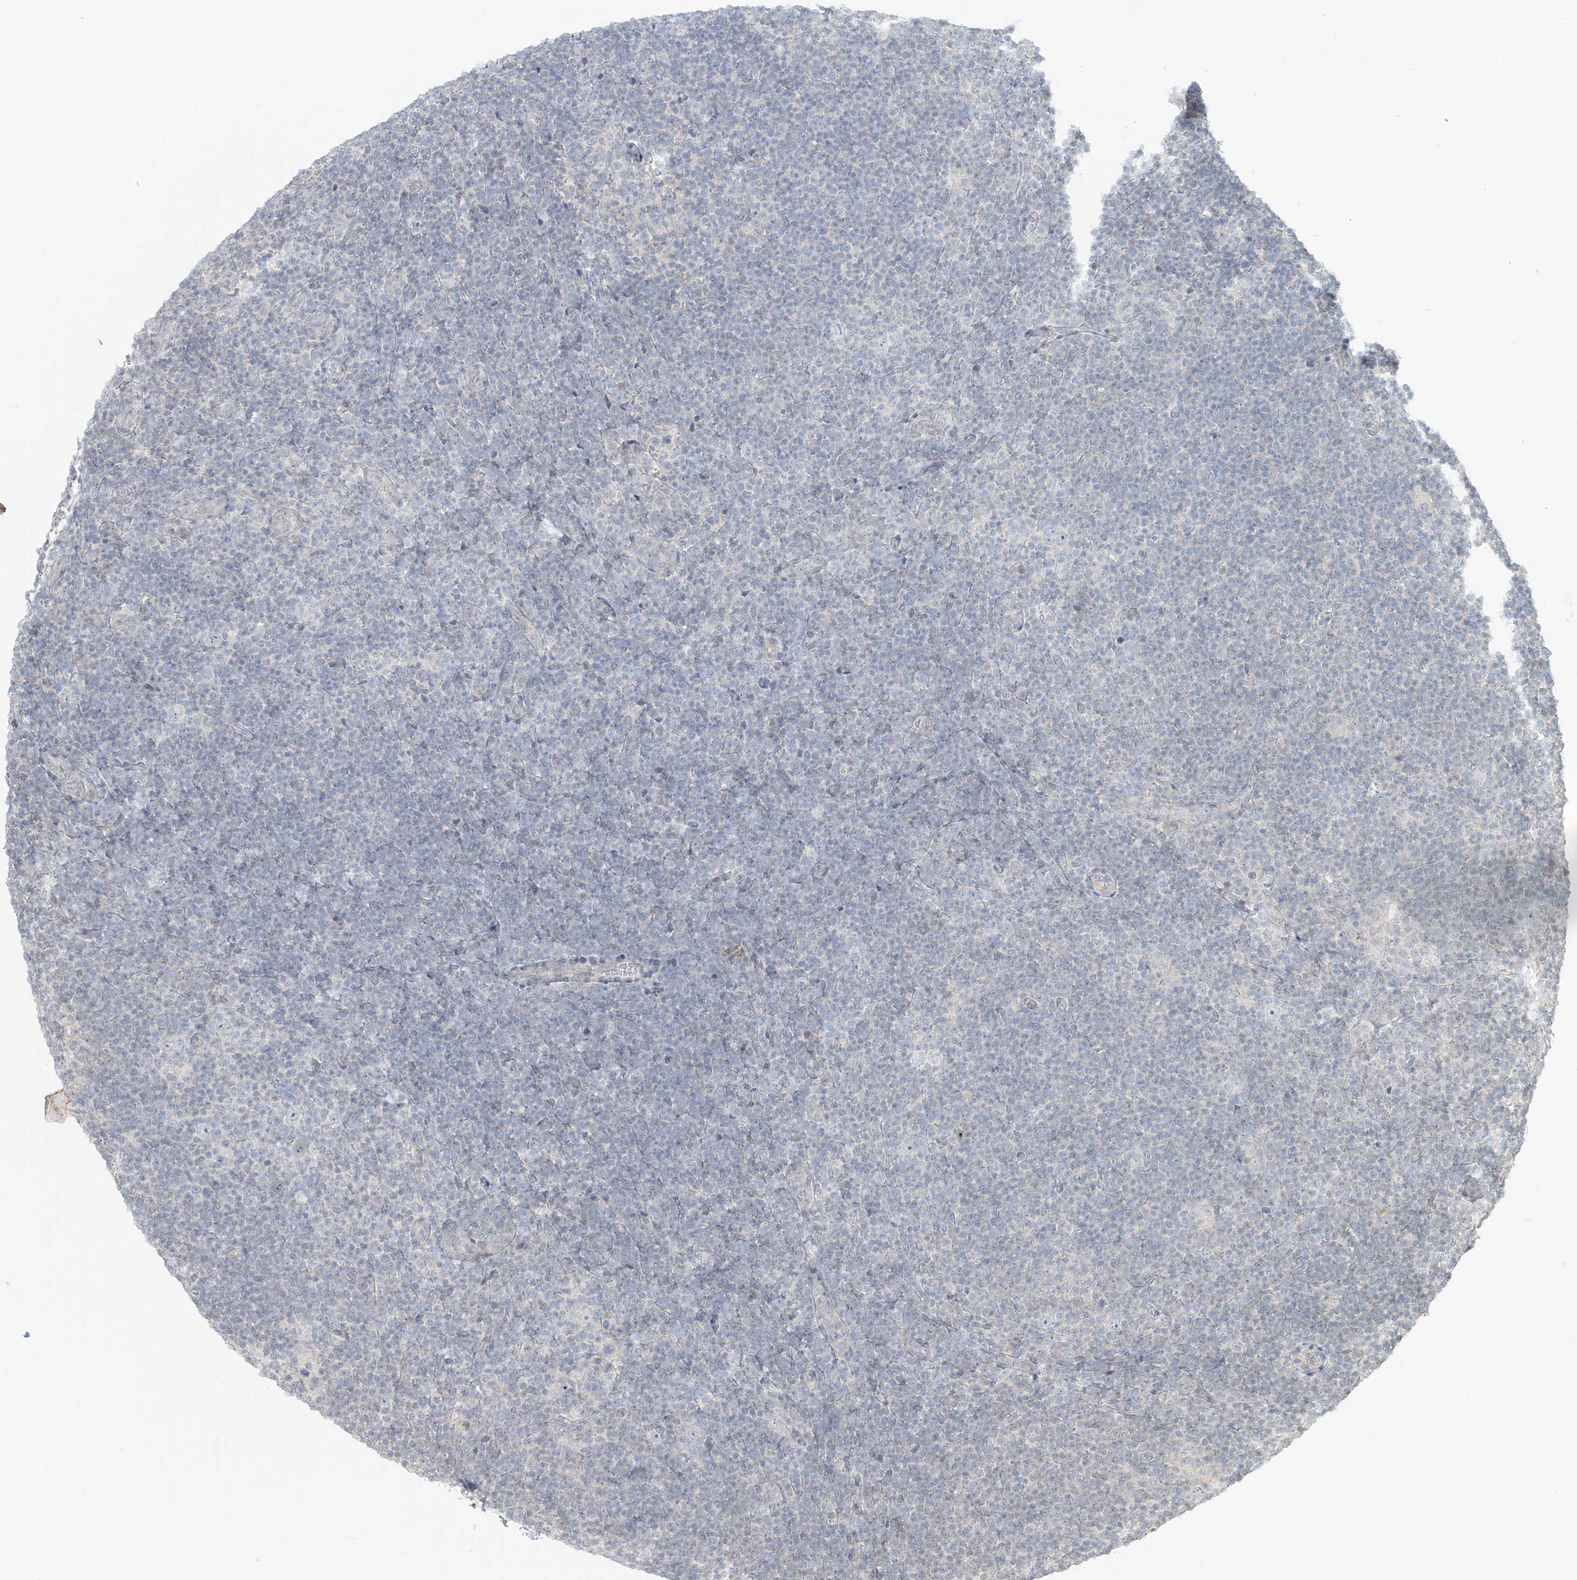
{"staining": {"intensity": "negative", "quantity": "none", "location": "none"}, "tissue": "lymphoma", "cell_type": "Tumor cells", "image_type": "cancer", "snomed": [{"axis": "morphology", "description": "Hodgkin's disease, NOS"}, {"axis": "topography", "description": "Lymph node"}], "caption": "A photomicrograph of Hodgkin's disease stained for a protein shows no brown staining in tumor cells. (DAB immunohistochemistry, high magnification).", "gene": "OSBPL7", "patient": {"sex": "female", "age": 57}}